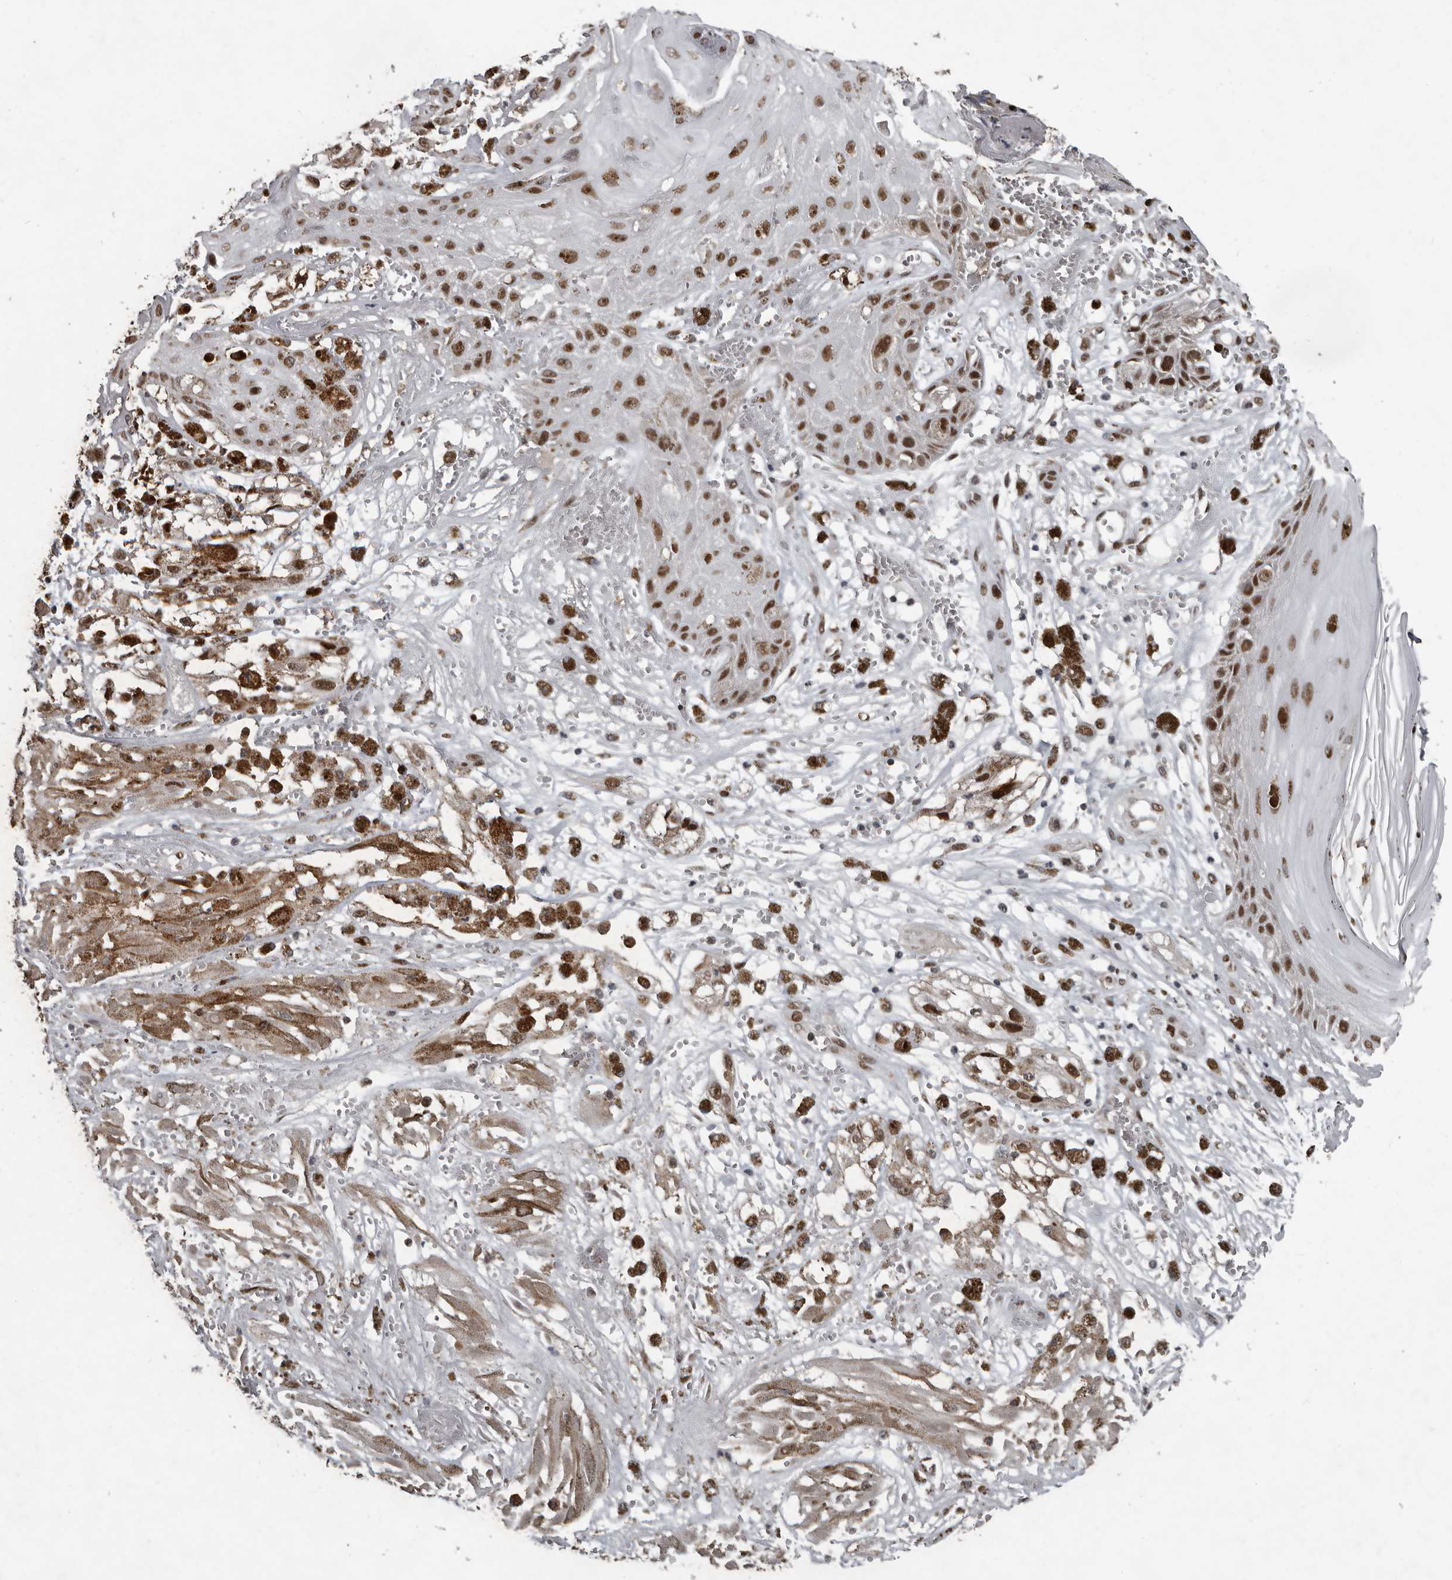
{"staining": {"intensity": "moderate", "quantity": ">75%", "location": "nuclear"}, "tissue": "melanoma", "cell_type": "Tumor cells", "image_type": "cancer", "snomed": [{"axis": "morphology", "description": "Malignant melanoma, NOS"}, {"axis": "topography", "description": "Skin"}], "caption": "Immunohistochemistry of human melanoma displays medium levels of moderate nuclear staining in approximately >75% of tumor cells. The staining was performed using DAB (3,3'-diaminobenzidine) to visualize the protein expression in brown, while the nuclei were stained in blue with hematoxylin (Magnification: 20x).", "gene": "CHD1L", "patient": {"sex": "male", "age": 88}}